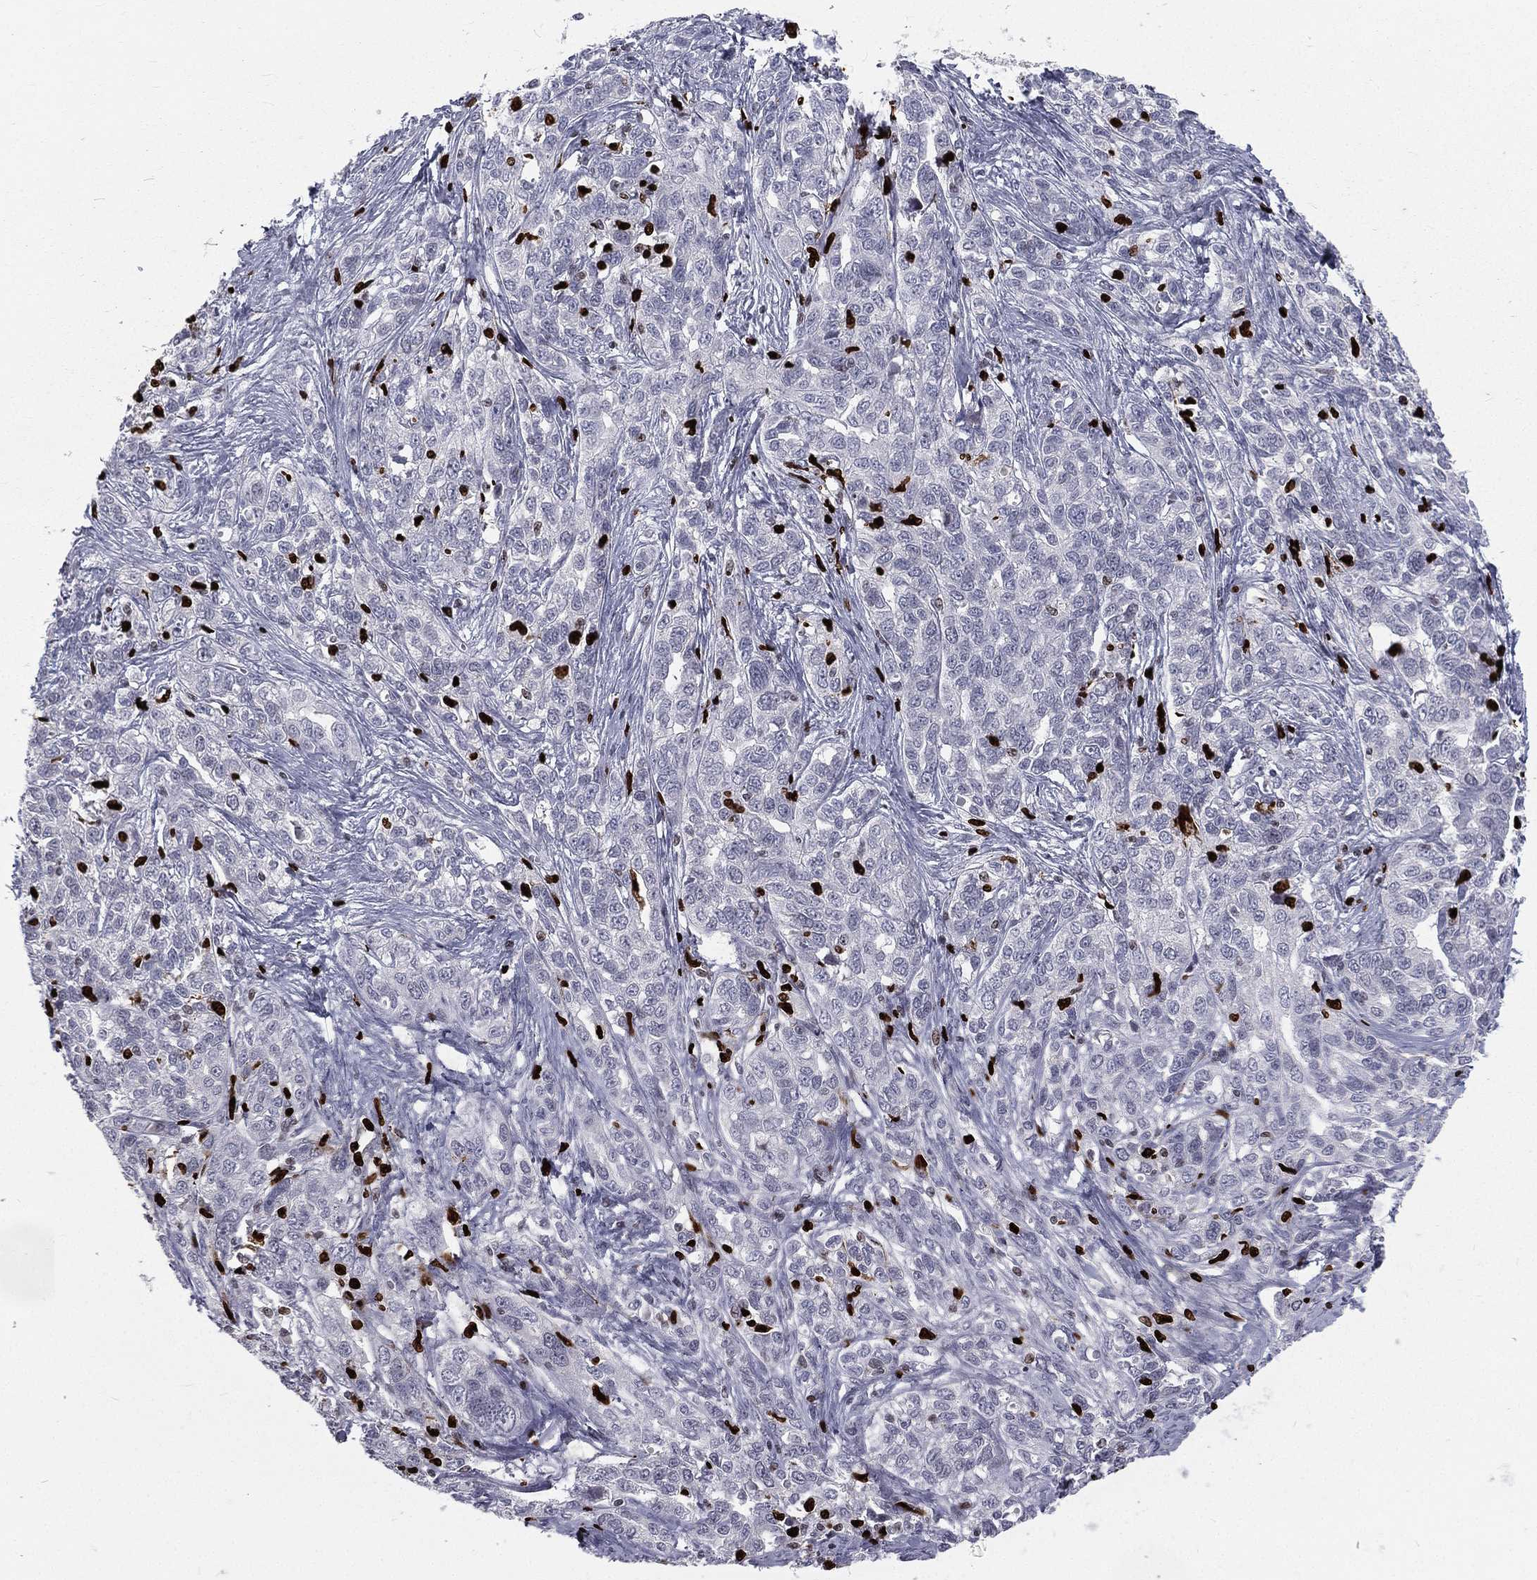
{"staining": {"intensity": "negative", "quantity": "none", "location": "none"}, "tissue": "ovarian cancer", "cell_type": "Tumor cells", "image_type": "cancer", "snomed": [{"axis": "morphology", "description": "Cystadenocarcinoma, serous, NOS"}, {"axis": "topography", "description": "Ovary"}], "caption": "Immunohistochemistry (IHC) photomicrograph of neoplastic tissue: human ovarian cancer stained with DAB displays no significant protein expression in tumor cells.", "gene": "MNDA", "patient": {"sex": "female", "age": 71}}